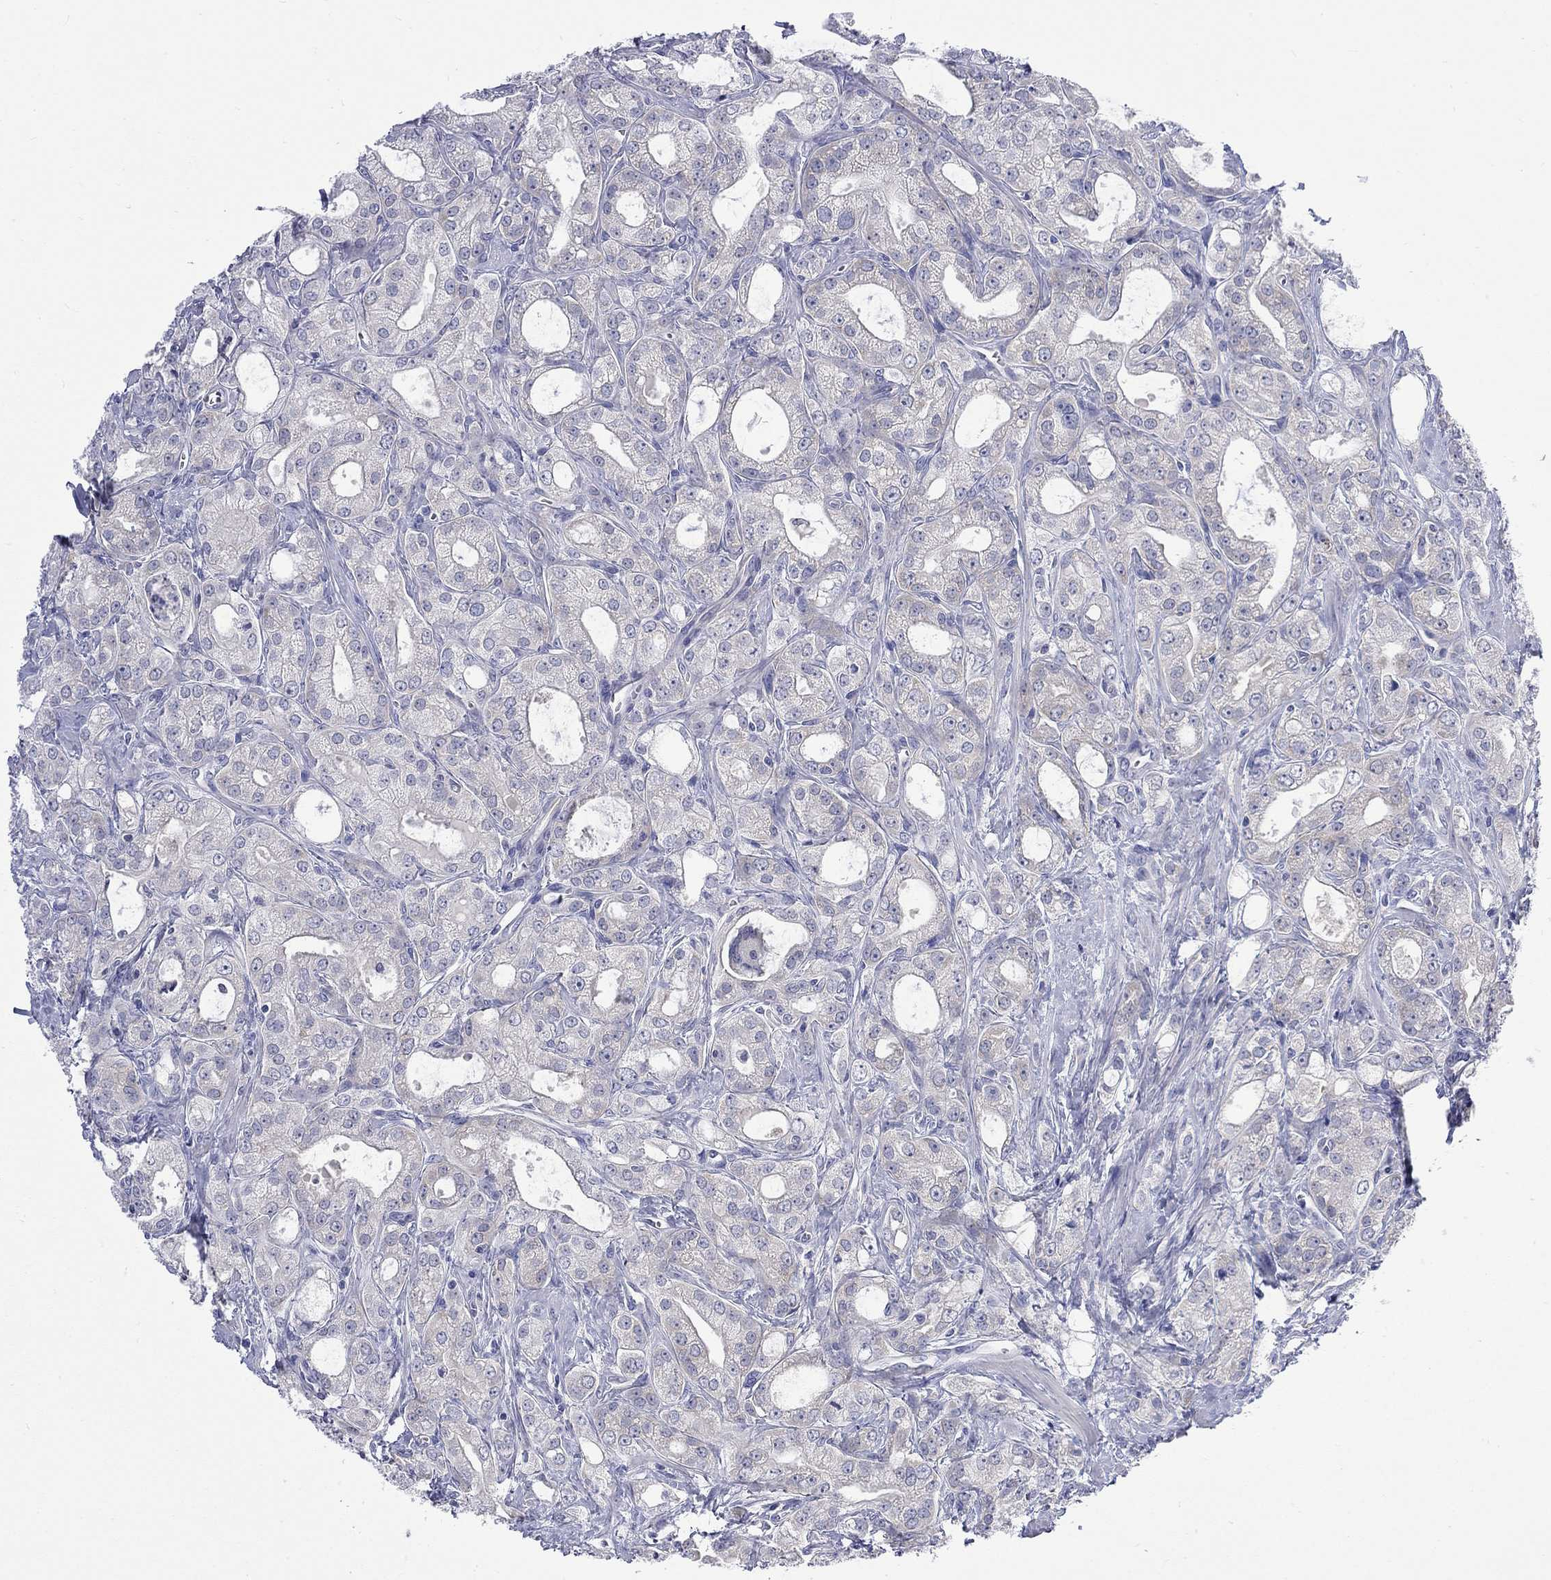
{"staining": {"intensity": "negative", "quantity": "none", "location": "none"}, "tissue": "prostate cancer", "cell_type": "Tumor cells", "image_type": "cancer", "snomed": [{"axis": "morphology", "description": "Adenocarcinoma, NOS"}, {"axis": "morphology", "description": "Adenocarcinoma, High grade"}, {"axis": "topography", "description": "Prostate"}], "caption": "The micrograph reveals no staining of tumor cells in prostate adenocarcinoma (high-grade).", "gene": "CERS1", "patient": {"sex": "male", "age": 70}}